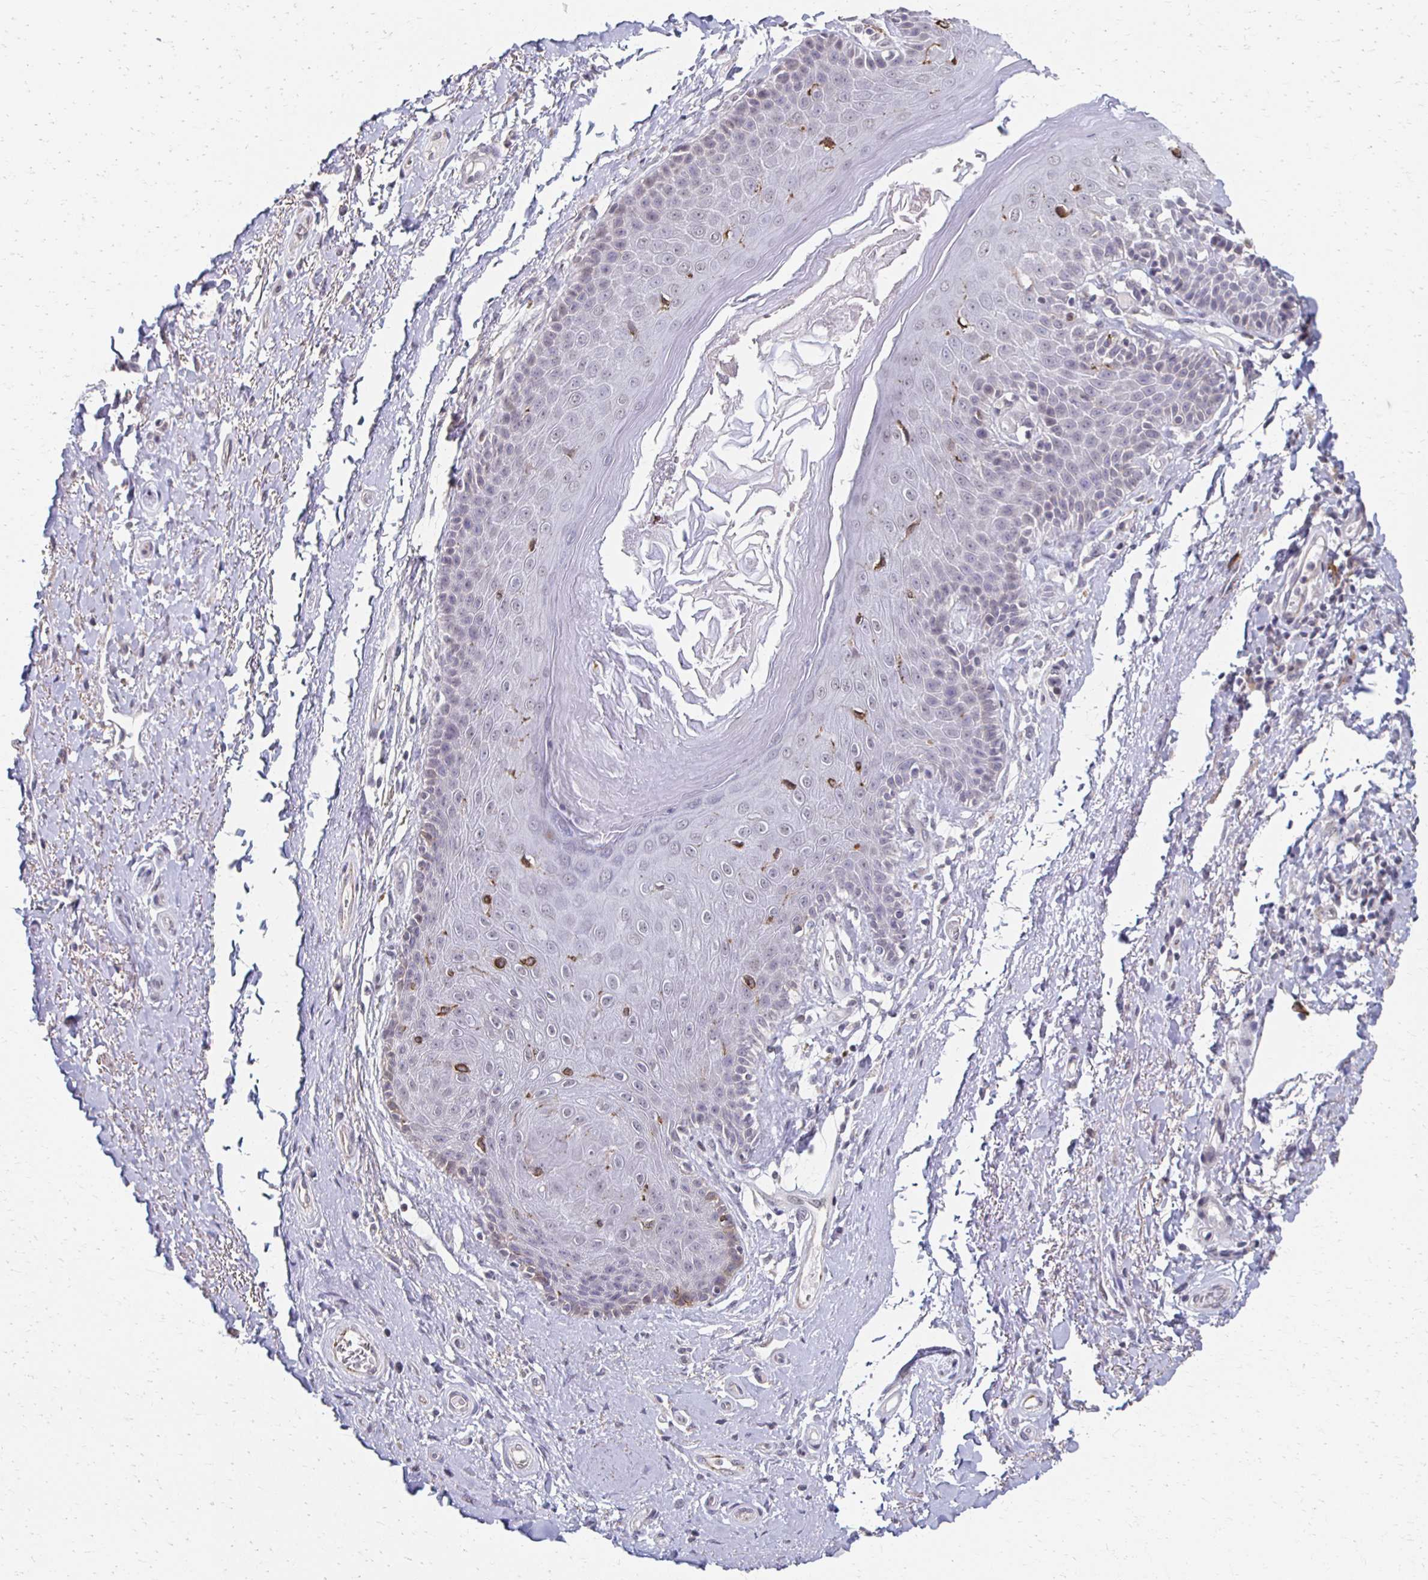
{"staining": {"intensity": "negative", "quantity": "none", "location": "none"}, "tissue": "adipose tissue", "cell_type": "Adipocytes", "image_type": "normal", "snomed": [{"axis": "morphology", "description": "Normal tissue, NOS"}, {"axis": "topography", "description": "Peripheral nerve tissue"}], "caption": "IHC micrograph of benign adipose tissue: adipose tissue stained with DAB shows no significant protein expression in adipocytes. (Stains: DAB IHC with hematoxylin counter stain, Microscopy: brightfield microscopy at high magnification).", "gene": "DAB1", "patient": {"sex": "male", "age": 51}}